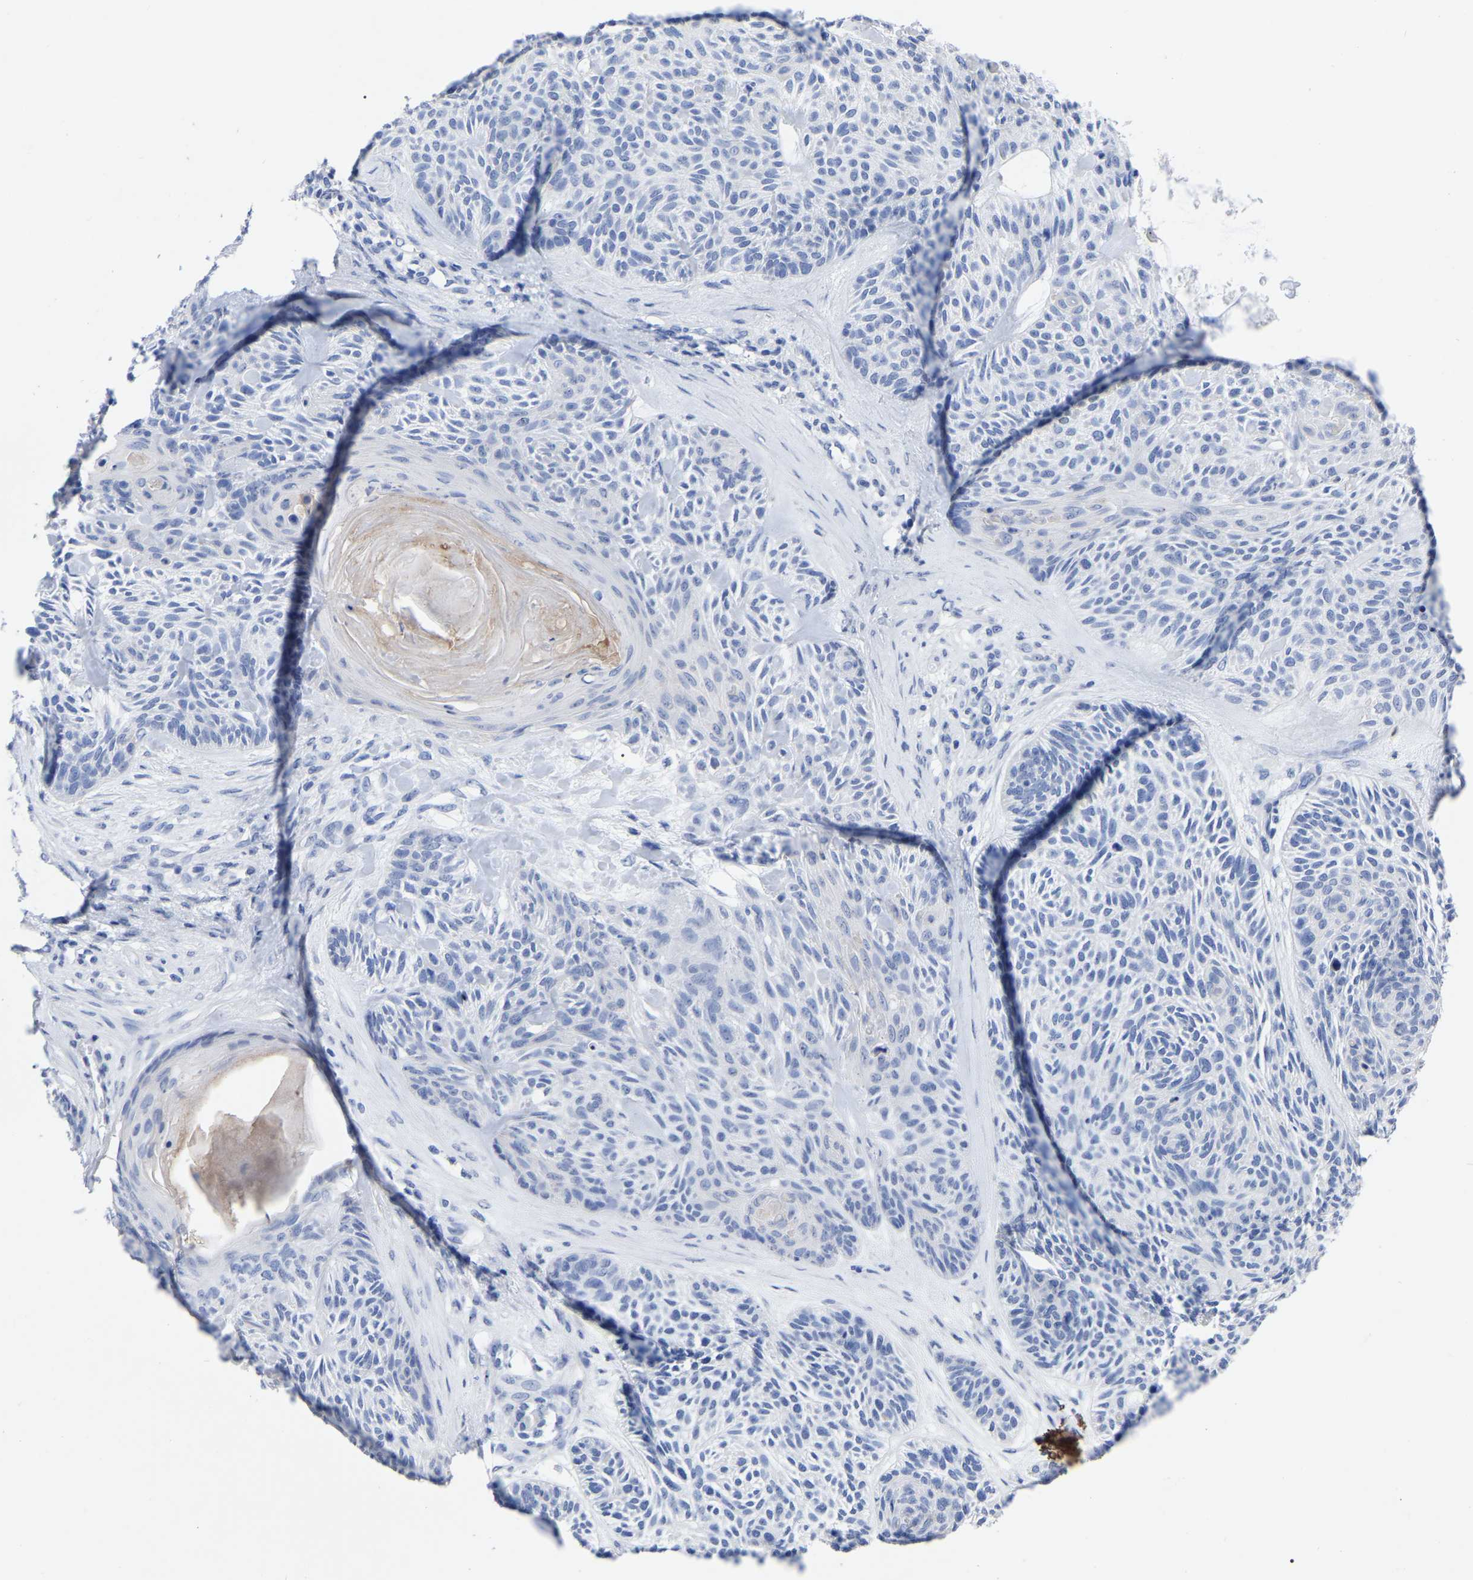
{"staining": {"intensity": "negative", "quantity": "none", "location": "none"}, "tissue": "skin cancer", "cell_type": "Tumor cells", "image_type": "cancer", "snomed": [{"axis": "morphology", "description": "Basal cell carcinoma"}, {"axis": "topography", "description": "Skin"}], "caption": "Immunohistochemistry of human skin basal cell carcinoma exhibits no staining in tumor cells.", "gene": "ANXA13", "patient": {"sex": "male", "age": 55}}